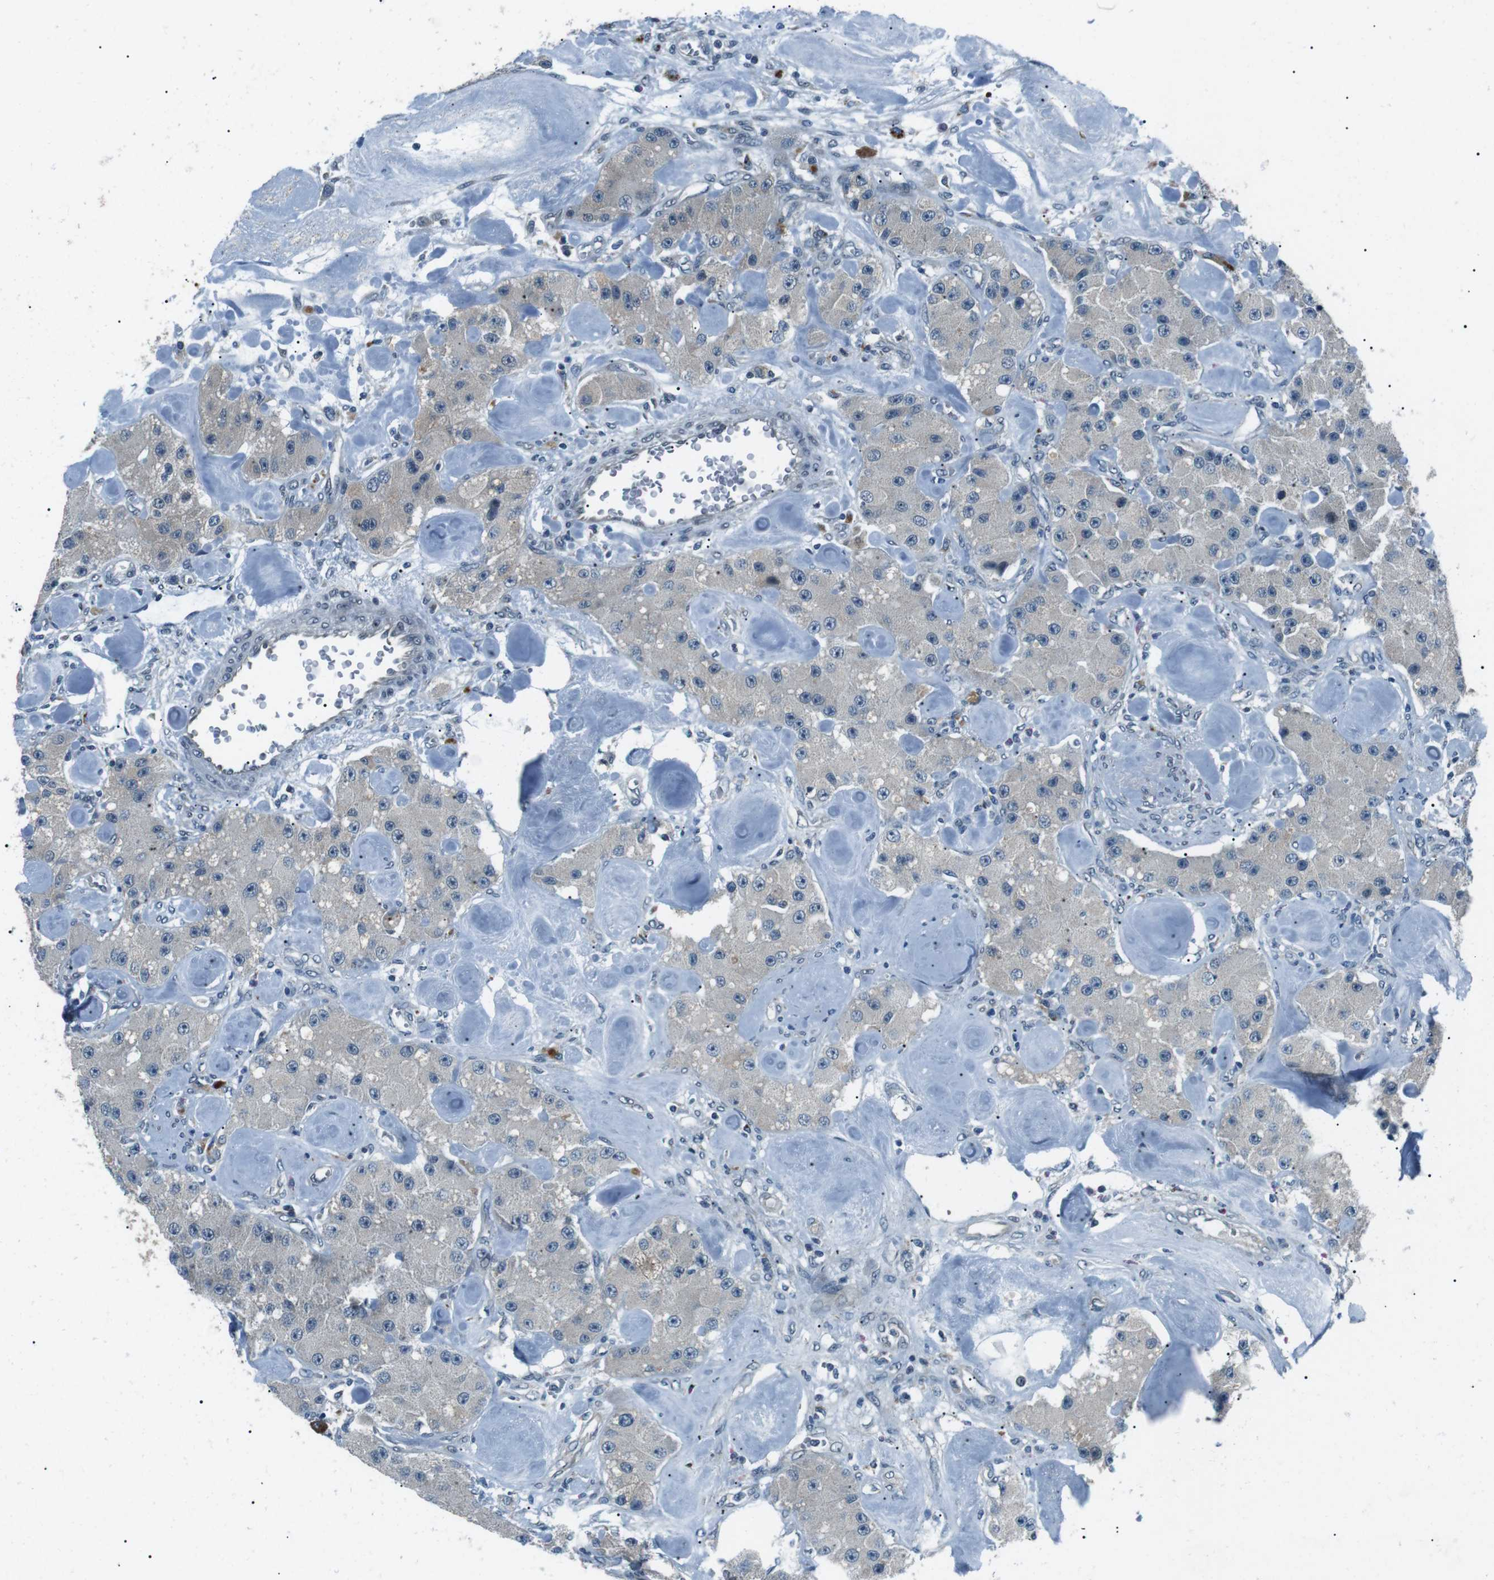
{"staining": {"intensity": "negative", "quantity": "none", "location": "none"}, "tissue": "carcinoid", "cell_type": "Tumor cells", "image_type": "cancer", "snomed": [{"axis": "morphology", "description": "Carcinoid, malignant, NOS"}, {"axis": "topography", "description": "Pancreas"}], "caption": "Immunohistochemistry of carcinoid shows no expression in tumor cells.", "gene": "LRIG2", "patient": {"sex": "male", "age": 41}}